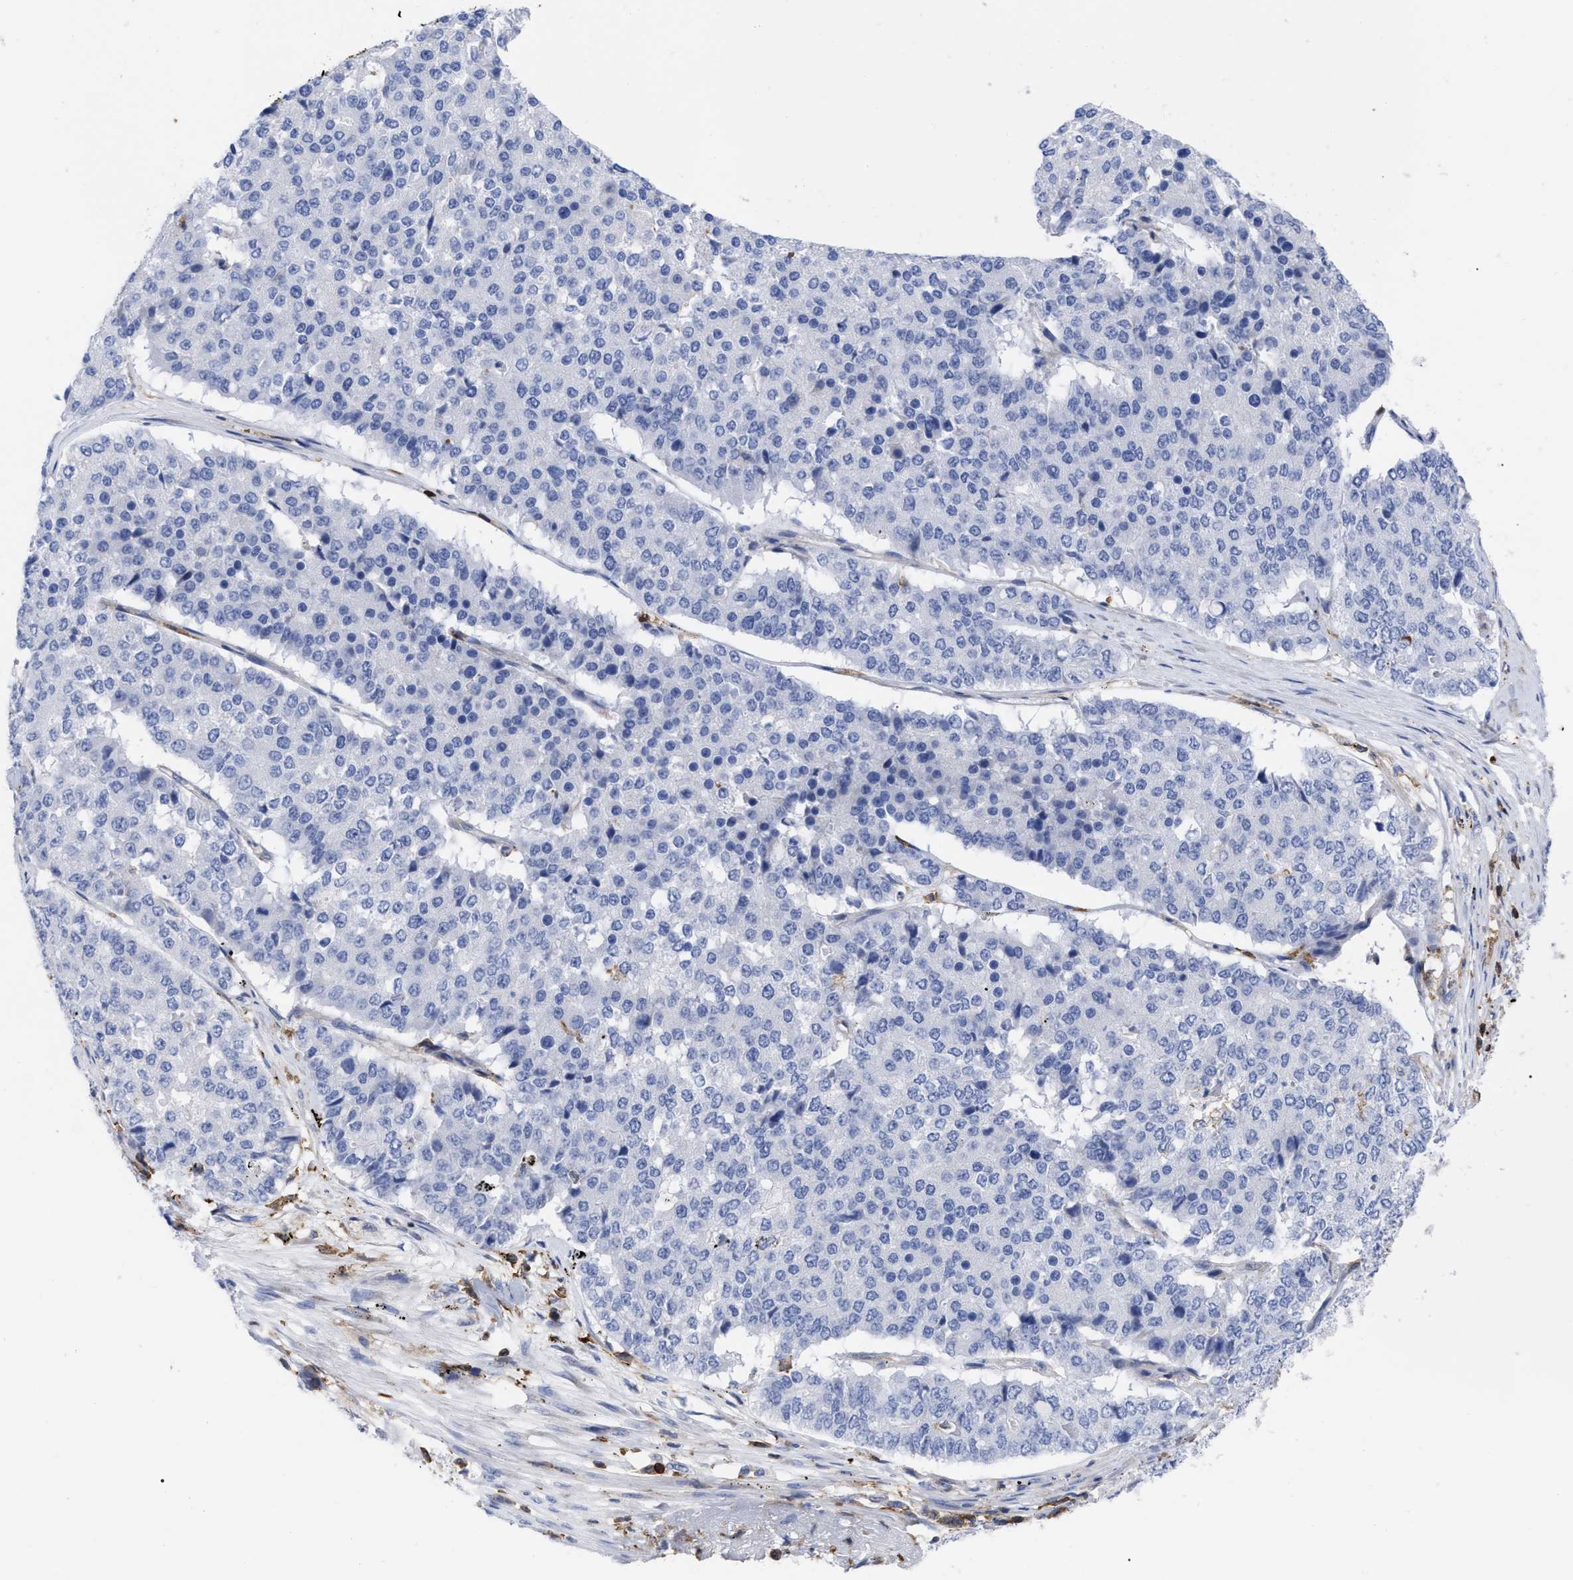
{"staining": {"intensity": "negative", "quantity": "none", "location": "none"}, "tissue": "pancreatic cancer", "cell_type": "Tumor cells", "image_type": "cancer", "snomed": [{"axis": "morphology", "description": "Adenocarcinoma, NOS"}, {"axis": "topography", "description": "Pancreas"}], "caption": "An immunohistochemistry (IHC) photomicrograph of pancreatic cancer (adenocarcinoma) is shown. There is no staining in tumor cells of pancreatic cancer (adenocarcinoma). (Brightfield microscopy of DAB immunohistochemistry at high magnification).", "gene": "HCLS1", "patient": {"sex": "male", "age": 50}}